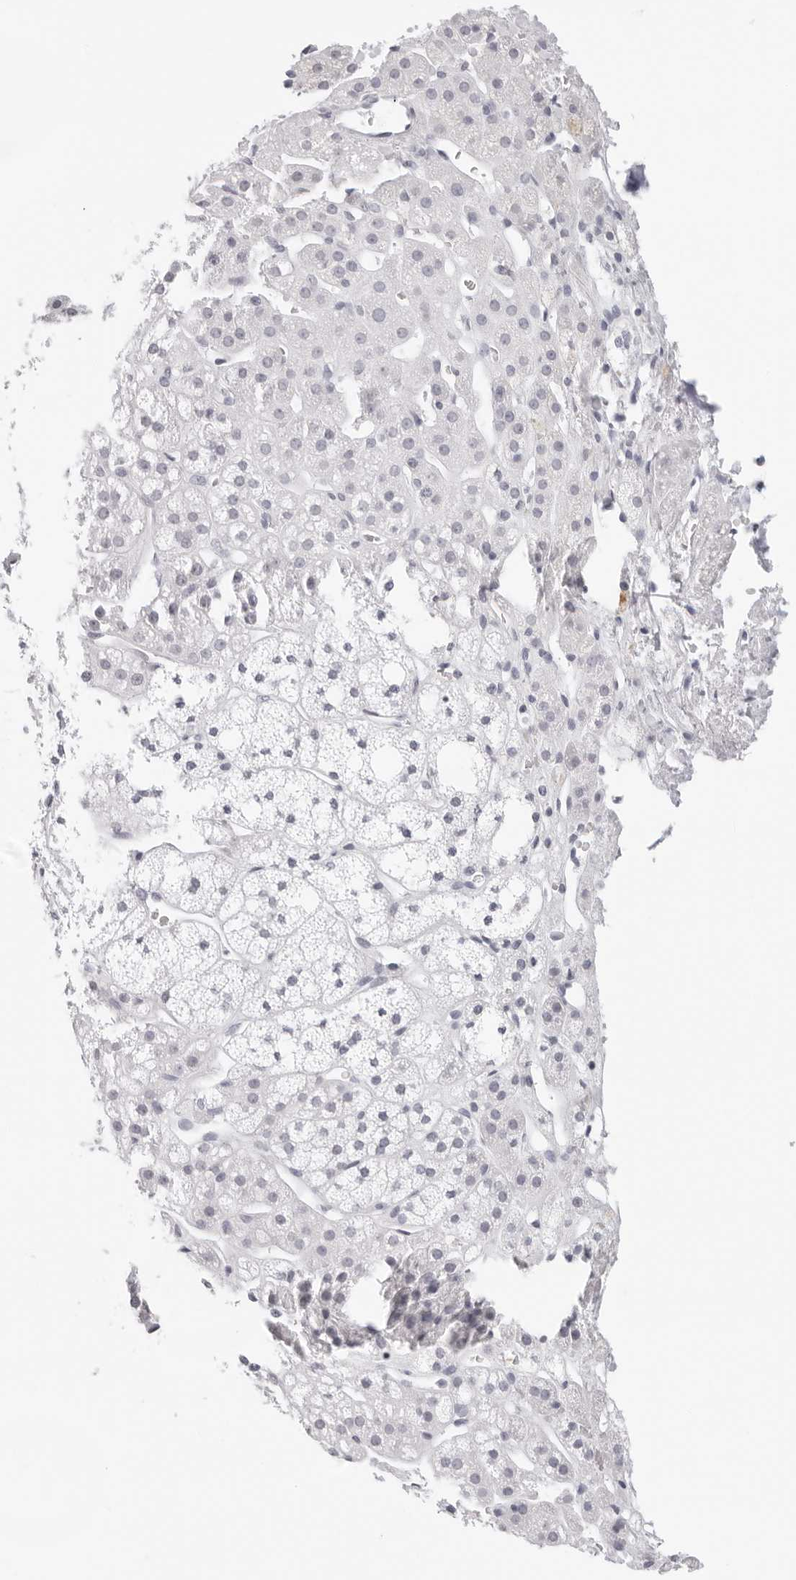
{"staining": {"intensity": "negative", "quantity": "none", "location": "none"}, "tissue": "adrenal gland", "cell_type": "Glandular cells", "image_type": "normal", "snomed": [{"axis": "morphology", "description": "Normal tissue, NOS"}, {"axis": "topography", "description": "Adrenal gland"}], "caption": "Immunohistochemical staining of unremarkable adrenal gland demonstrates no significant staining in glandular cells.", "gene": "AGMAT", "patient": {"sex": "male", "age": 56}}